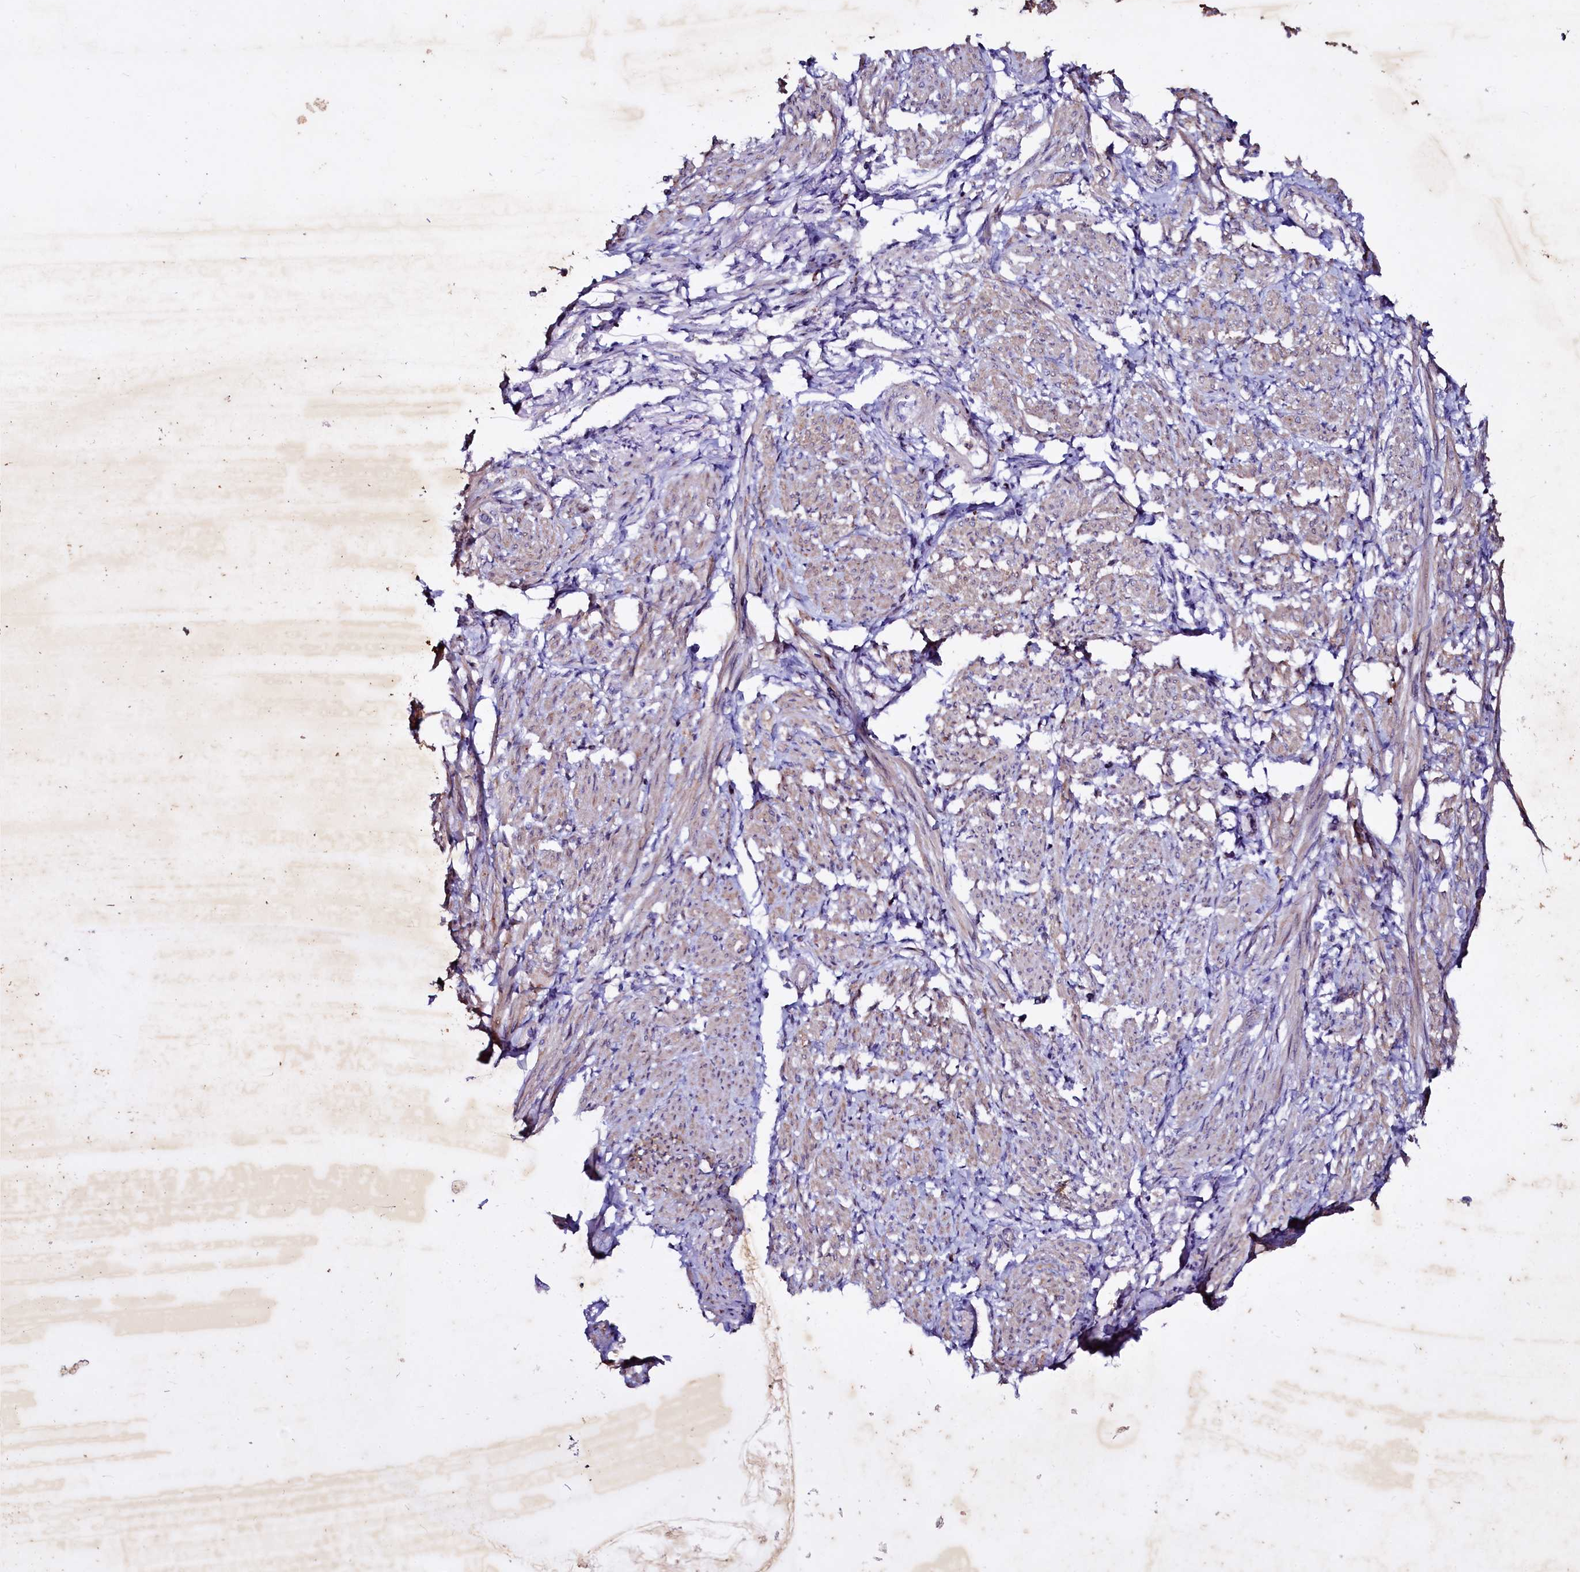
{"staining": {"intensity": "weak", "quantity": "25%-75%", "location": "cytoplasmic/membranous"}, "tissue": "smooth muscle", "cell_type": "Smooth muscle cells", "image_type": "normal", "snomed": [{"axis": "morphology", "description": "Normal tissue, NOS"}, {"axis": "topography", "description": "Smooth muscle"}], "caption": "The histopathology image exhibits staining of unremarkable smooth muscle, revealing weak cytoplasmic/membranous protein expression (brown color) within smooth muscle cells. The staining was performed using DAB to visualize the protein expression in brown, while the nuclei were stained in blue with hematoxylin (Magnification: 20x).", "gene": "SELENOT", "patient": {"sex": "female", "age": 39}}